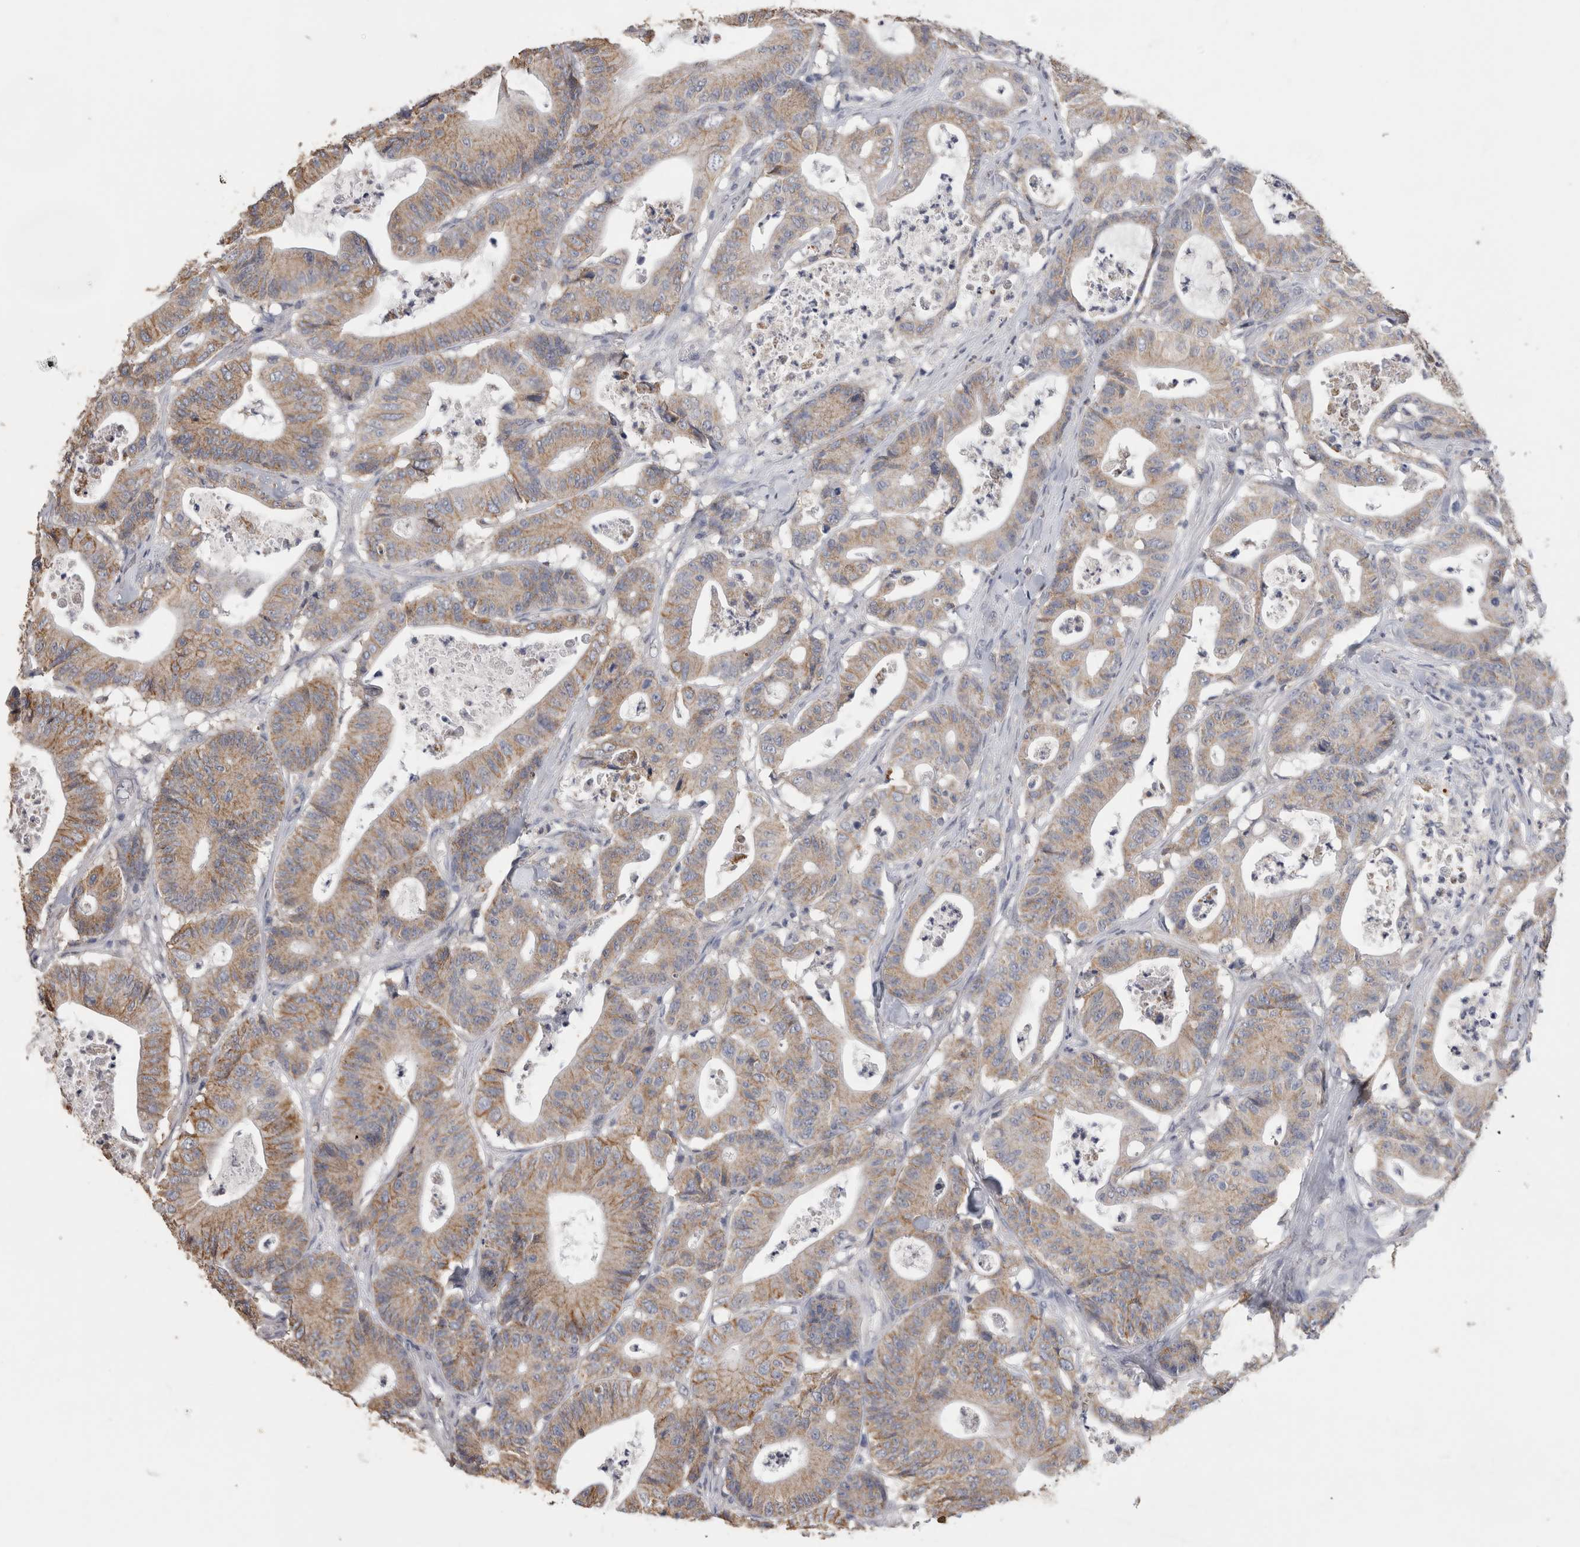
{"staining": {"intensity": "moderate", "quantity": "25%-75%", "location": "cytoplasmic/membranous"}, "tissue": "colorectal cancer", "cell_type": "Tumor cells", "image_type": "cancer", "snomed": [{"axis": "morphology", "description": "Adenocarcinoma, NOS"}, {"axis": "topography", "description": "Colon"}], "caption": "IHC photomicrograph of colorectal adenocarcinoma stained for a protein (brown), which displays medium levels of moderate cytoplasmic/membranous staining in approximately 25%-75% of tumor cells.", "gene": "CNTFR", "patient": {"sex": "female", "age": 84}}